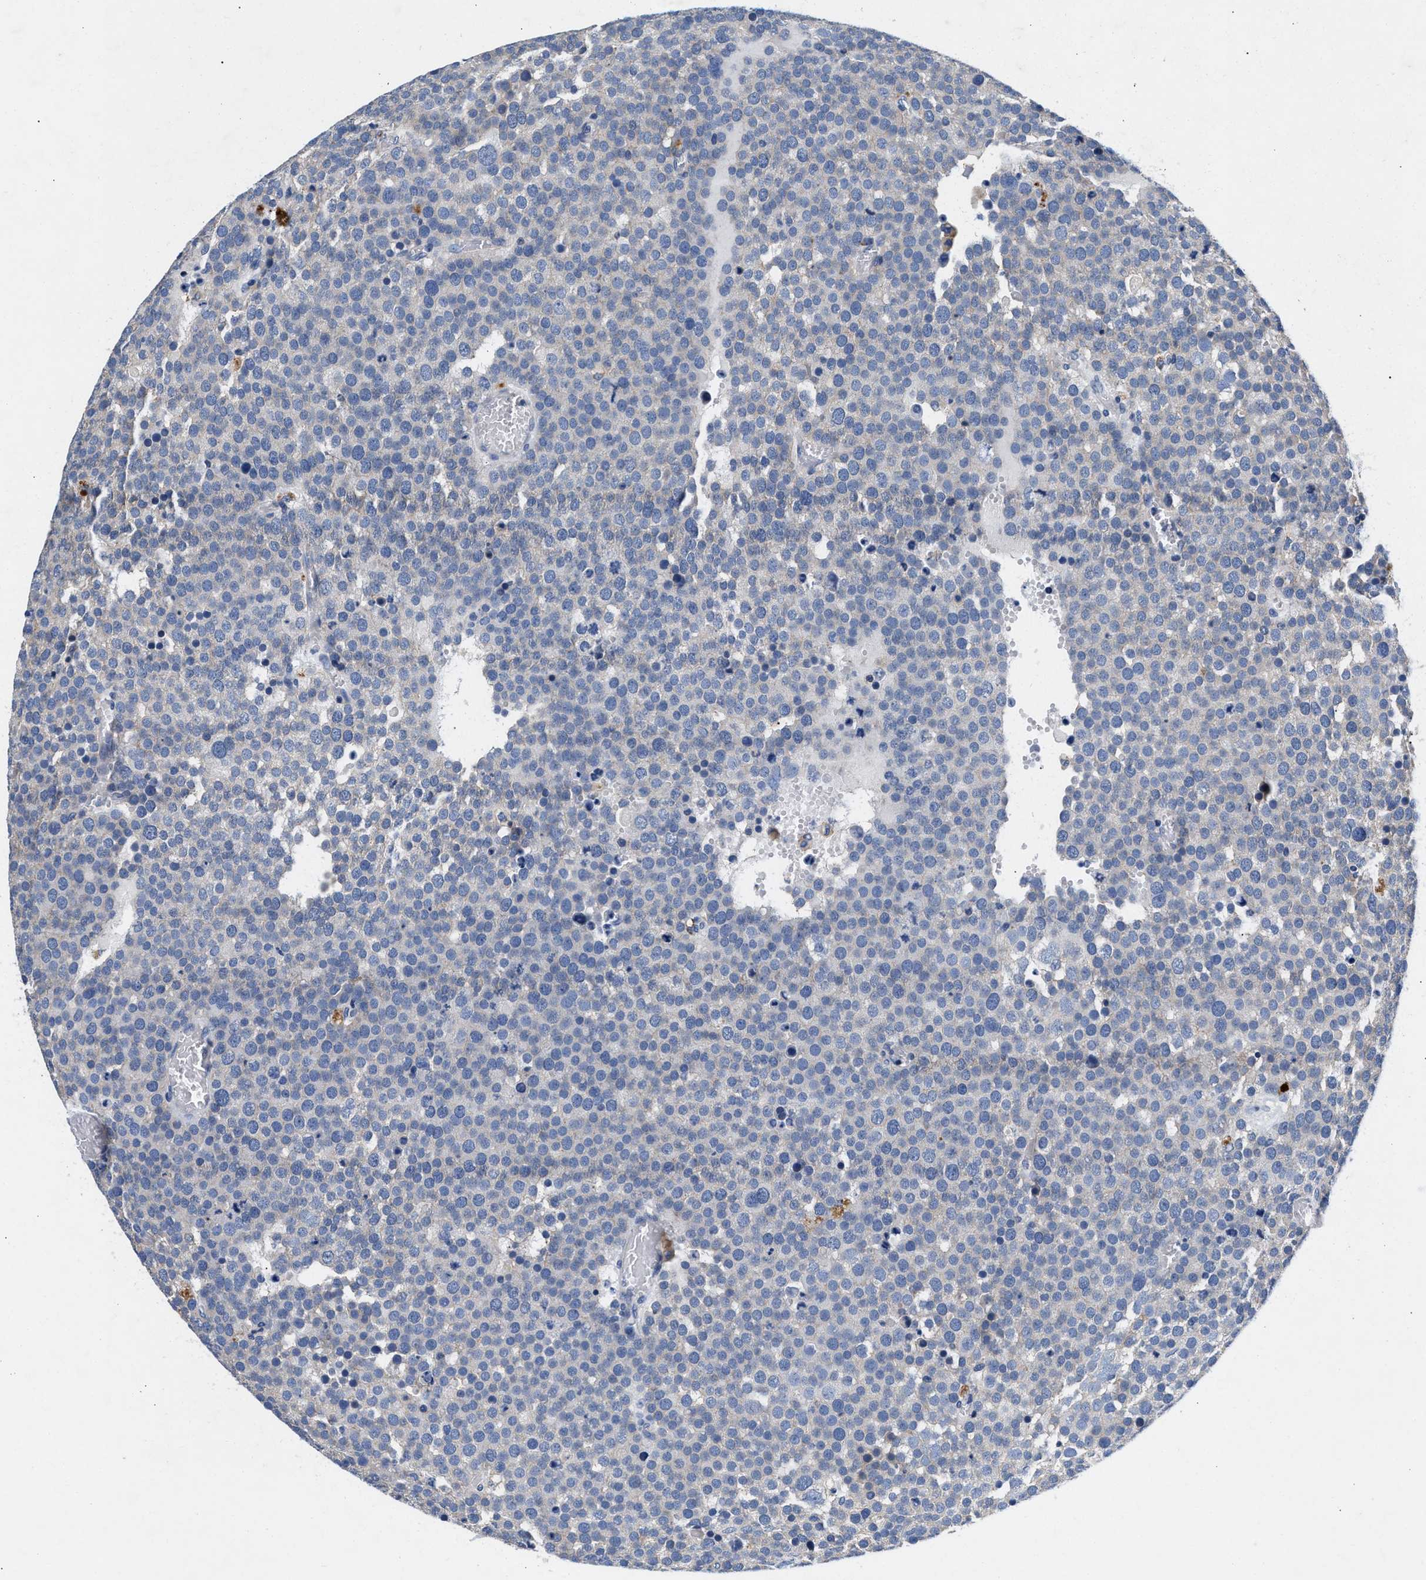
{"staining": {"intensity": "negative", "quantity": "none", "location": "none"}, "tissue": "testis cancer", "cell_type": "Tumor cells", "image_type": "cancer", "snomed": [{"axis": "morphology", "description": "Normal tissue, NOS"}, {"axis": "morphology", "description": "Seminoma, NOS"}, {"axis": "topography", "description": "Testis"}], "caption": "High power microscopy photomicrograph of an immunohistochemistry (IHC) image of seminoma (testis), revealing no significant expression in tumor cells. (DAB immunohistochemistry (IHC) visualized using brightfield microscopy, high magnification).", "gene": "GNAI3", "patient": {"sex": "male", "age": 71}}